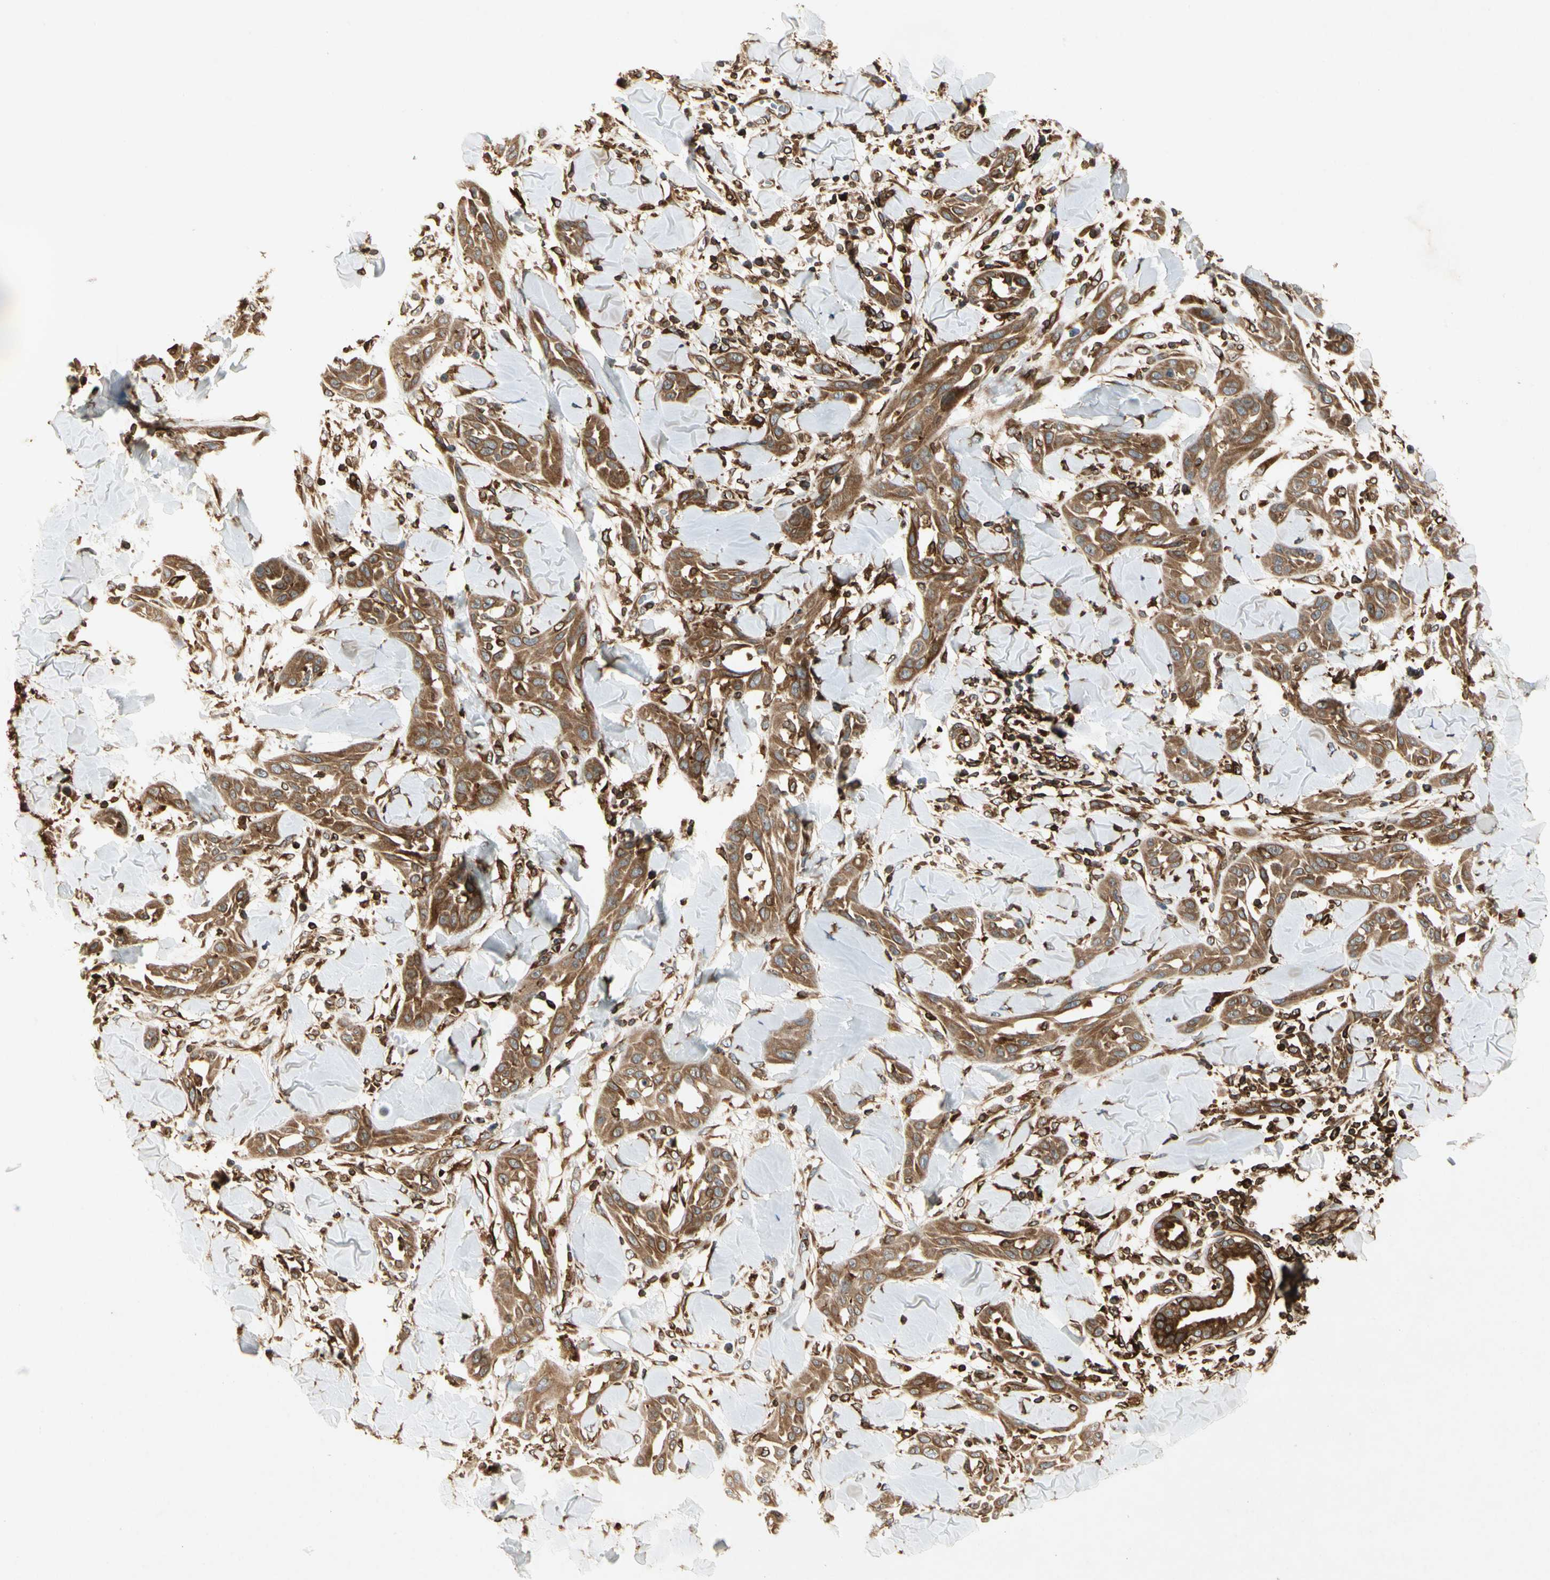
{"staining": {"intensity": "moderate", "quantity": ">75%", "location": "cytoplasmic/membranous"}, "tissue": "skin cancer", "cell_type": "Tumor cells", "image_type": "cancer", "snomed": [{"axis": "morphology", "description": "Squamous cell carcinoma, NOS"}, {"axis": "topography", "description": "Skin"}], "caption": "Immunohistochemistry micrograph of neoplastic tissue: skin squamous cell carcinoma stained using IHC exhibits medium levels of moderate protein expression localized specifically in the cytoplasmic/membranous of tumor cells, appearing as a cytoplasmic/membranous brown color.", "gene": "TAPBP", "patient": {"sex": "male", "age": 24}}